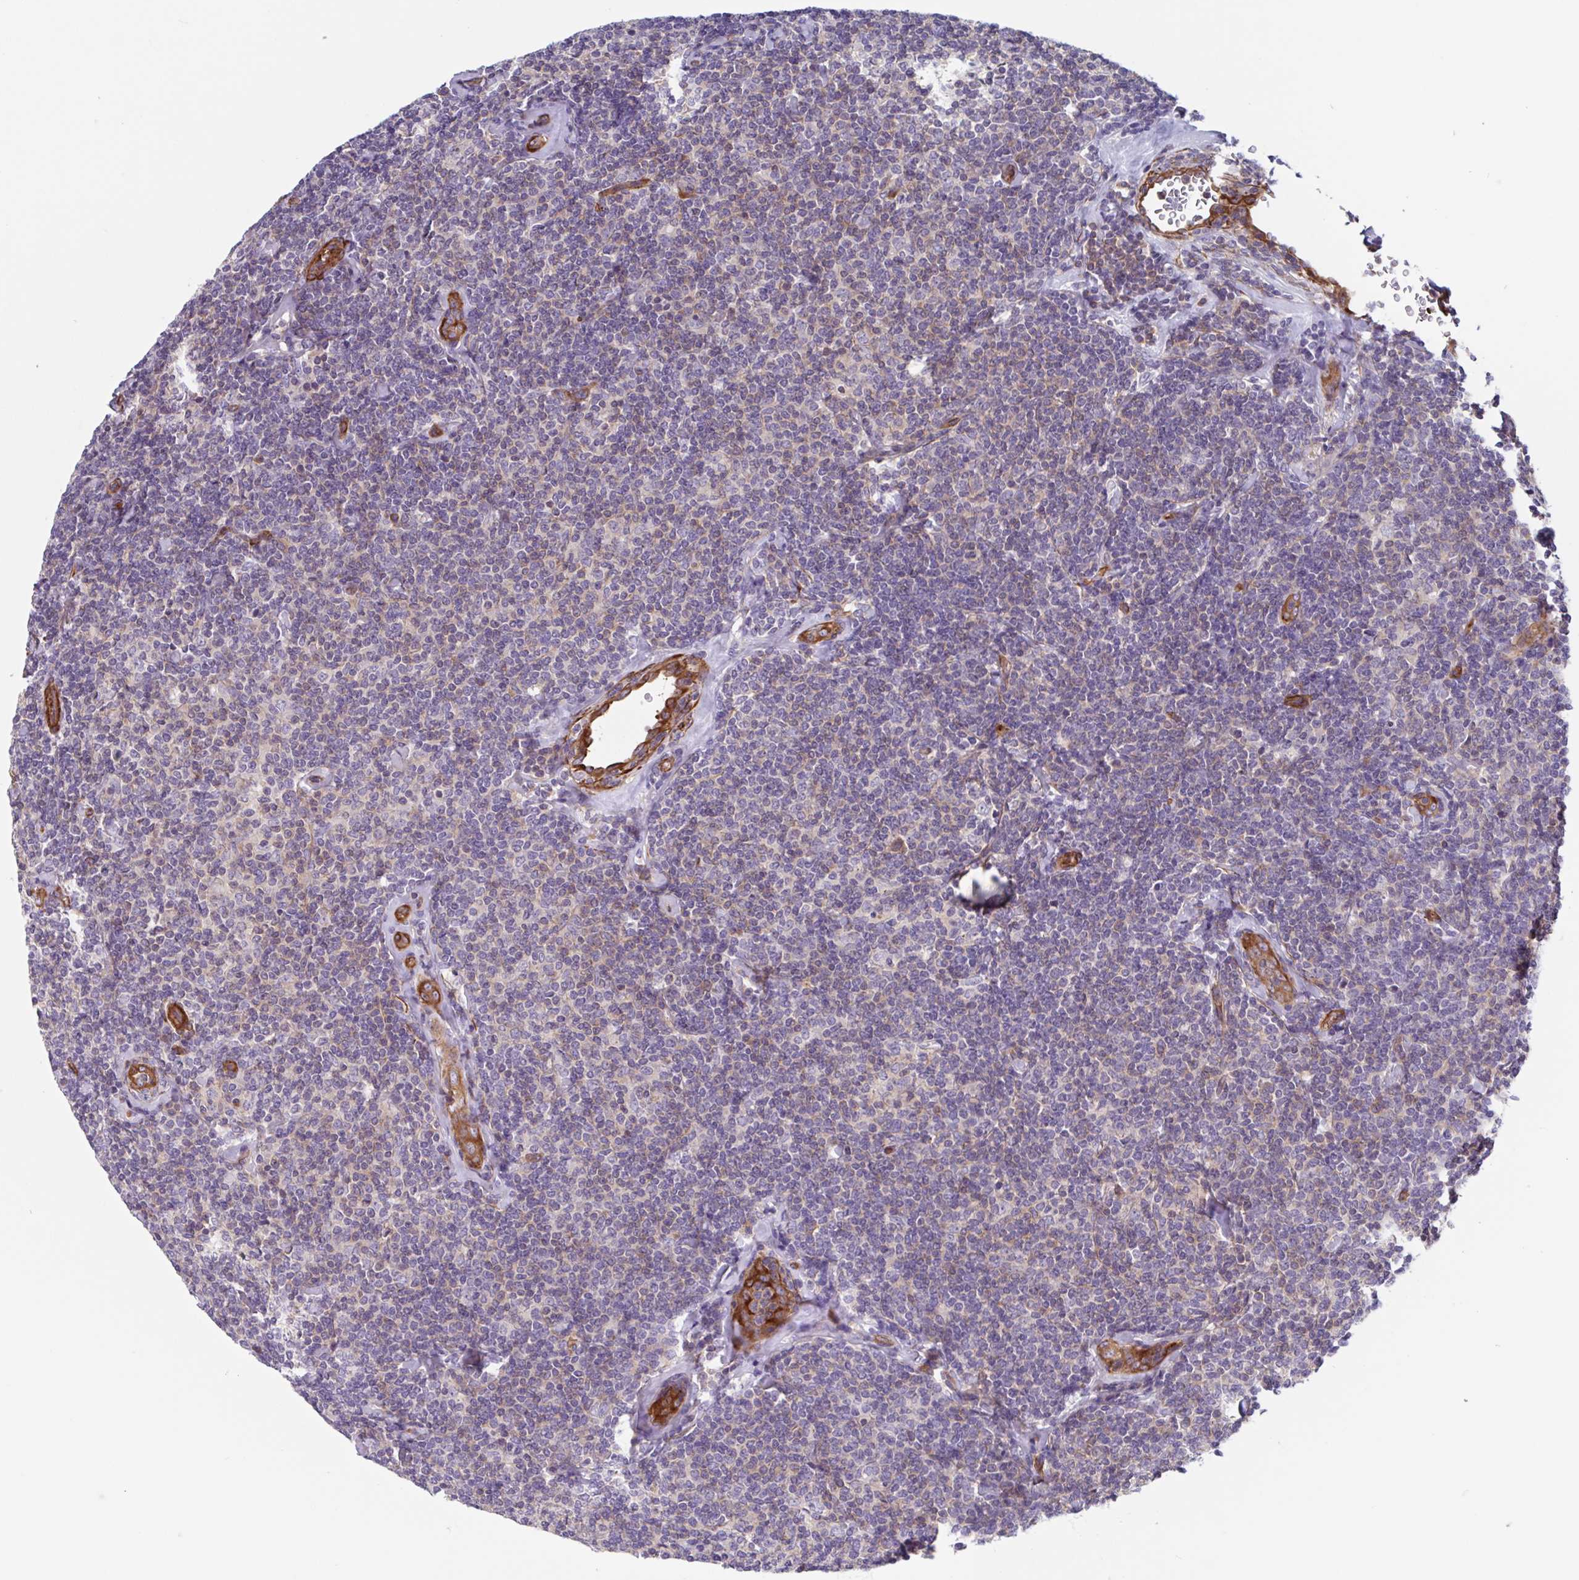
{"staining": {"intensity": "weak", "quantity": "<25%", "location": "cytoplasmic/membranous"}, "tissue": "lymphoma", "cell_type": "Tumor cells", "image_type": "cancer", "snomed": [{"axis": "morphology", "description": "Malignant lymphoma, non-Hodgkin's type, Low grade"}, {"axis": "topography", "description": "Lymph node"}], "caption": "Immunohistochemistry histopathology image of lymphoma stained for a protein (brown), which displays no positivity in tumor cells. (DAB (3,3'-diaminobenzidine) immunohistochemistry, high magnification).", "gene": "SHISA7", "patient": {"sex": "female", "age": 56}}